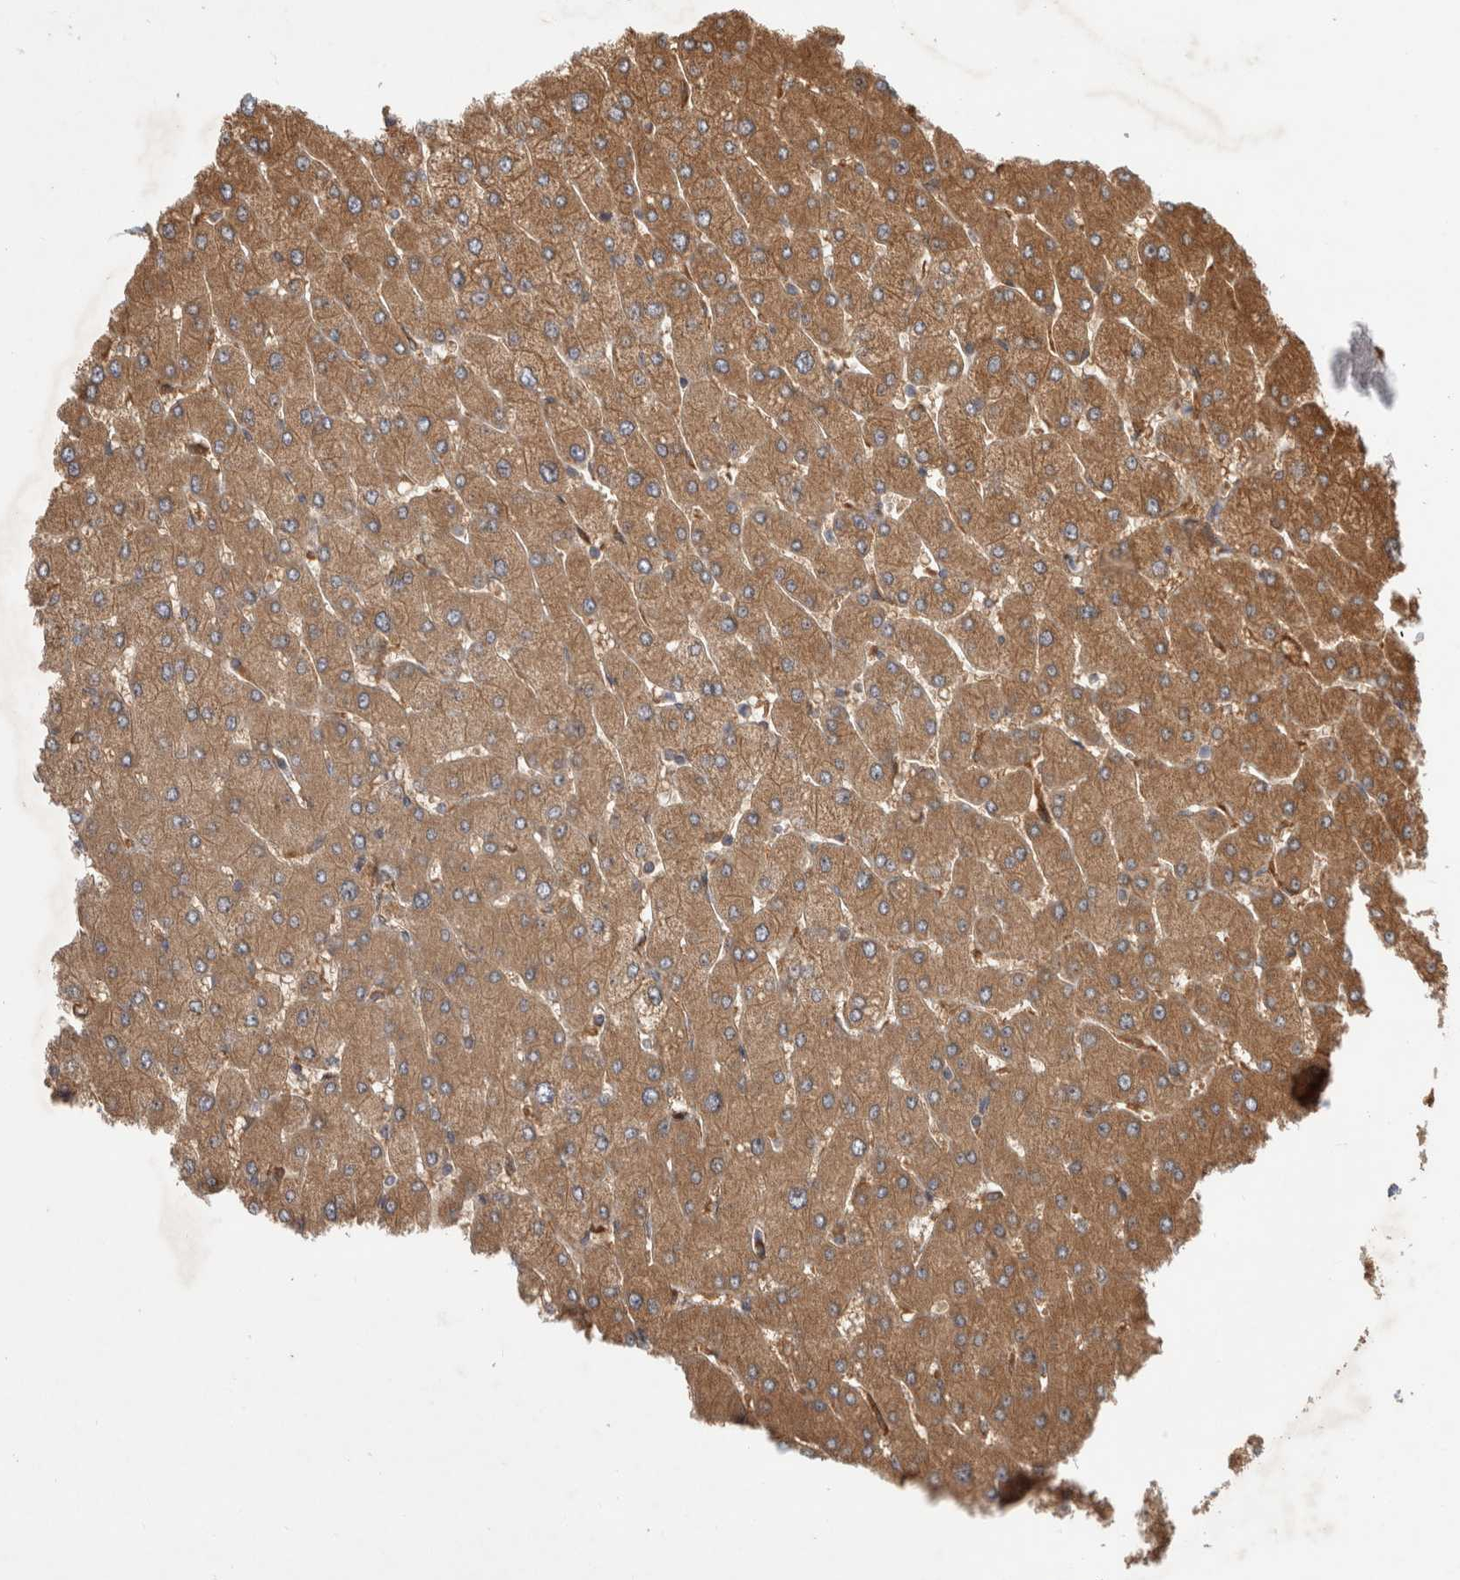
{"staining": {"intensity": "moderate", "quantity": "25%-75%", "location": "cytoplasmic/membranous"}, "tissue": "liver", "cell_type": "Cholangiocytes", "image_type": "normal", "snomed": [{"axis": "morphology", "description": "Normal tissue, NOS"}, {"axis": "topography", "description": "Liver"}], "caption": "An image of liver stained for a protein demonstrates moderate cytoplasmic/membranous brown staining in cholangiocytes. The protein of interest is stained brown, and the nuclei are stained in blue (DAB (3,3'-diaminobenzidine) IHC with brightfield microscopy, high magnification).", "gene": "TUBD1", "patient": {"sex": "male", "age": 55}}